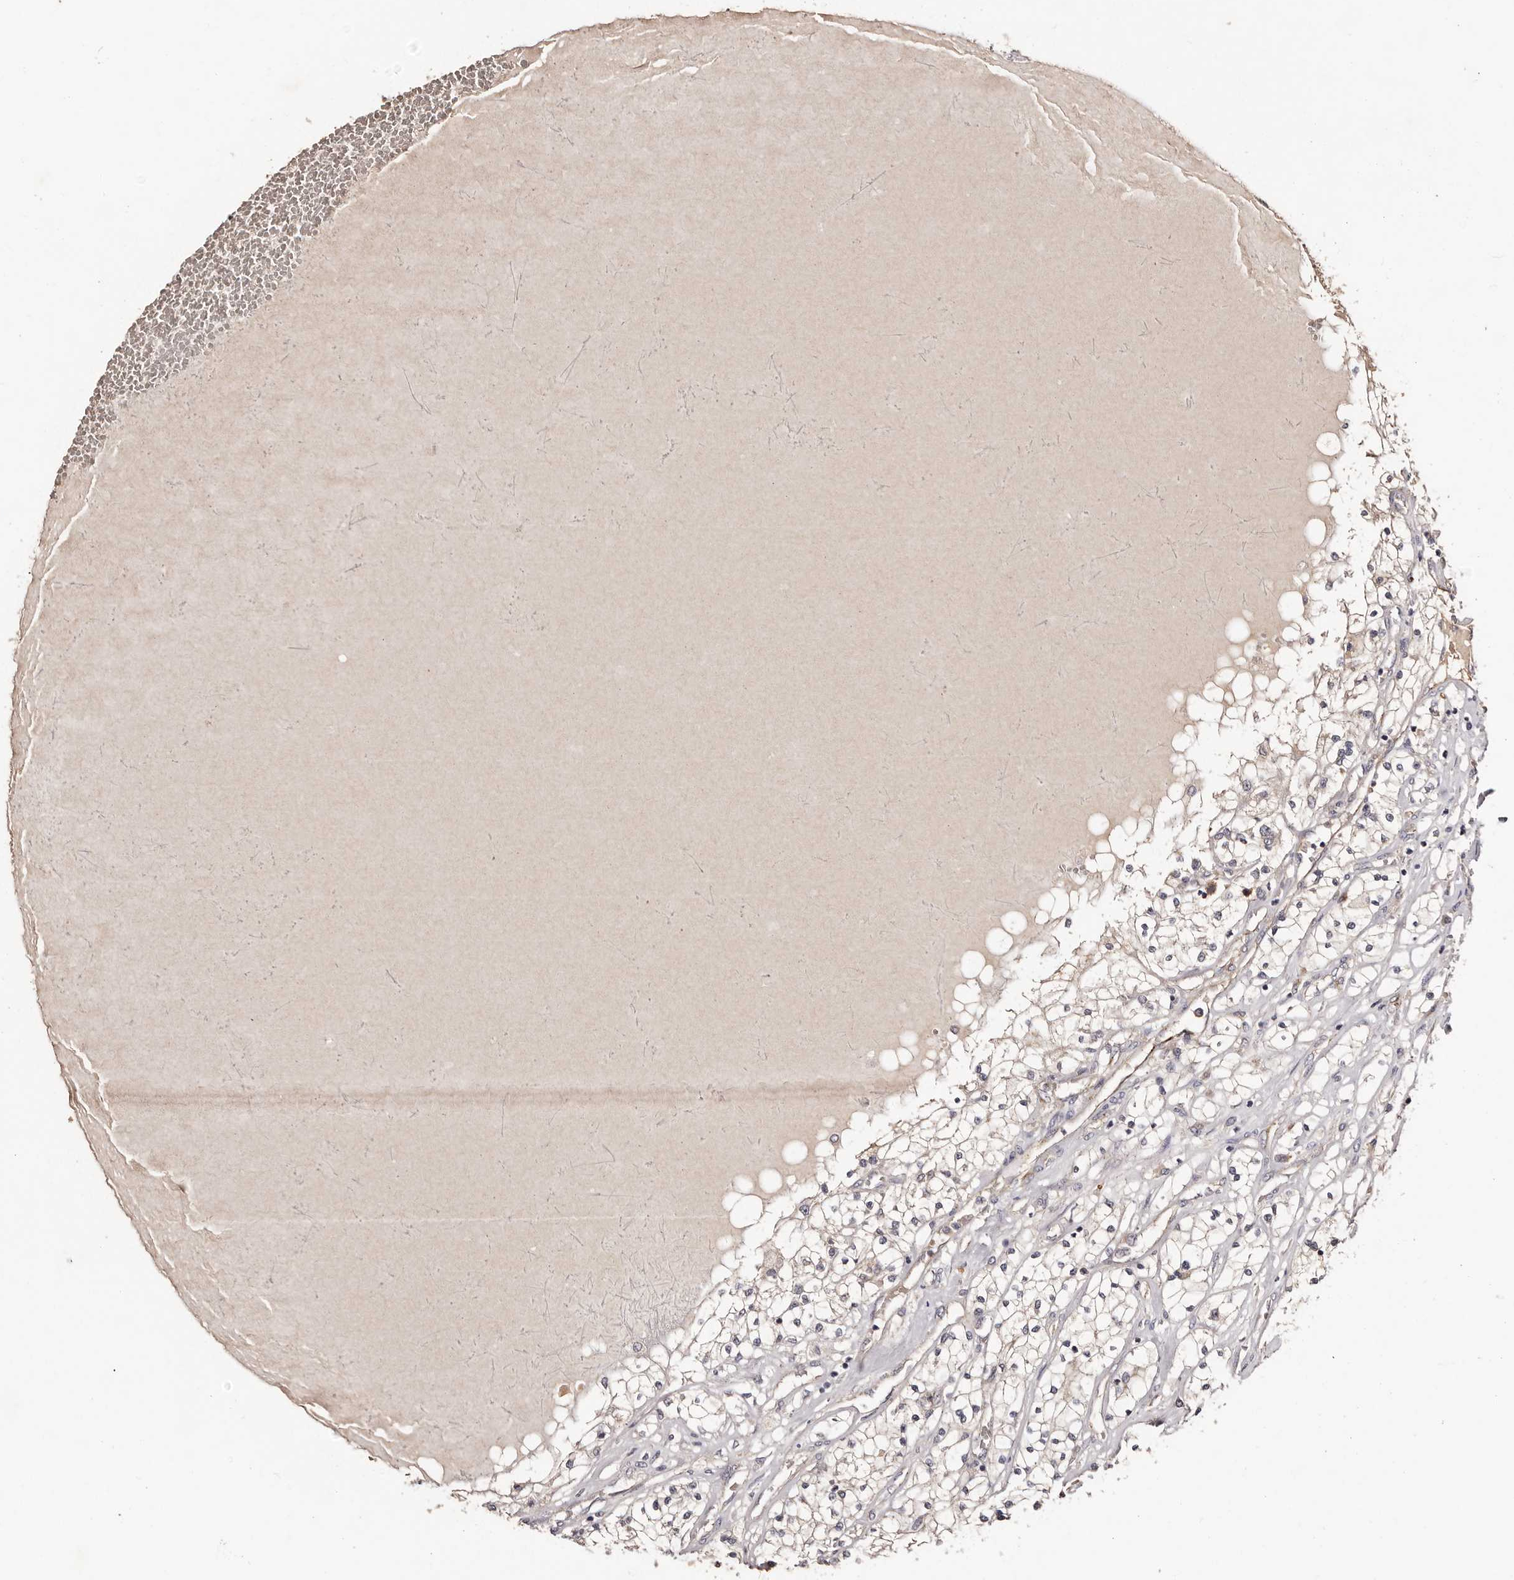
{"staining": {"intensity": "negative", "quantity": "none", "location": "none"}, "tissue": "renal cancer", "cell_type": "Tumor cells", "image_type": "cancer", "snomed": [{"axis": "morphology", "description": "Normal tissue, NOS"}, {"axis": "morphology", "description": "Adenocarcinoma, NOS"}, {"axis": "topography", "description": "Kidney"}], "caption": "Photomicrograph shows no significant protein positivity in tumor cells of renal cancer.", "gene": "LTV1", "patient": {"sex": "male", "age": 68}}